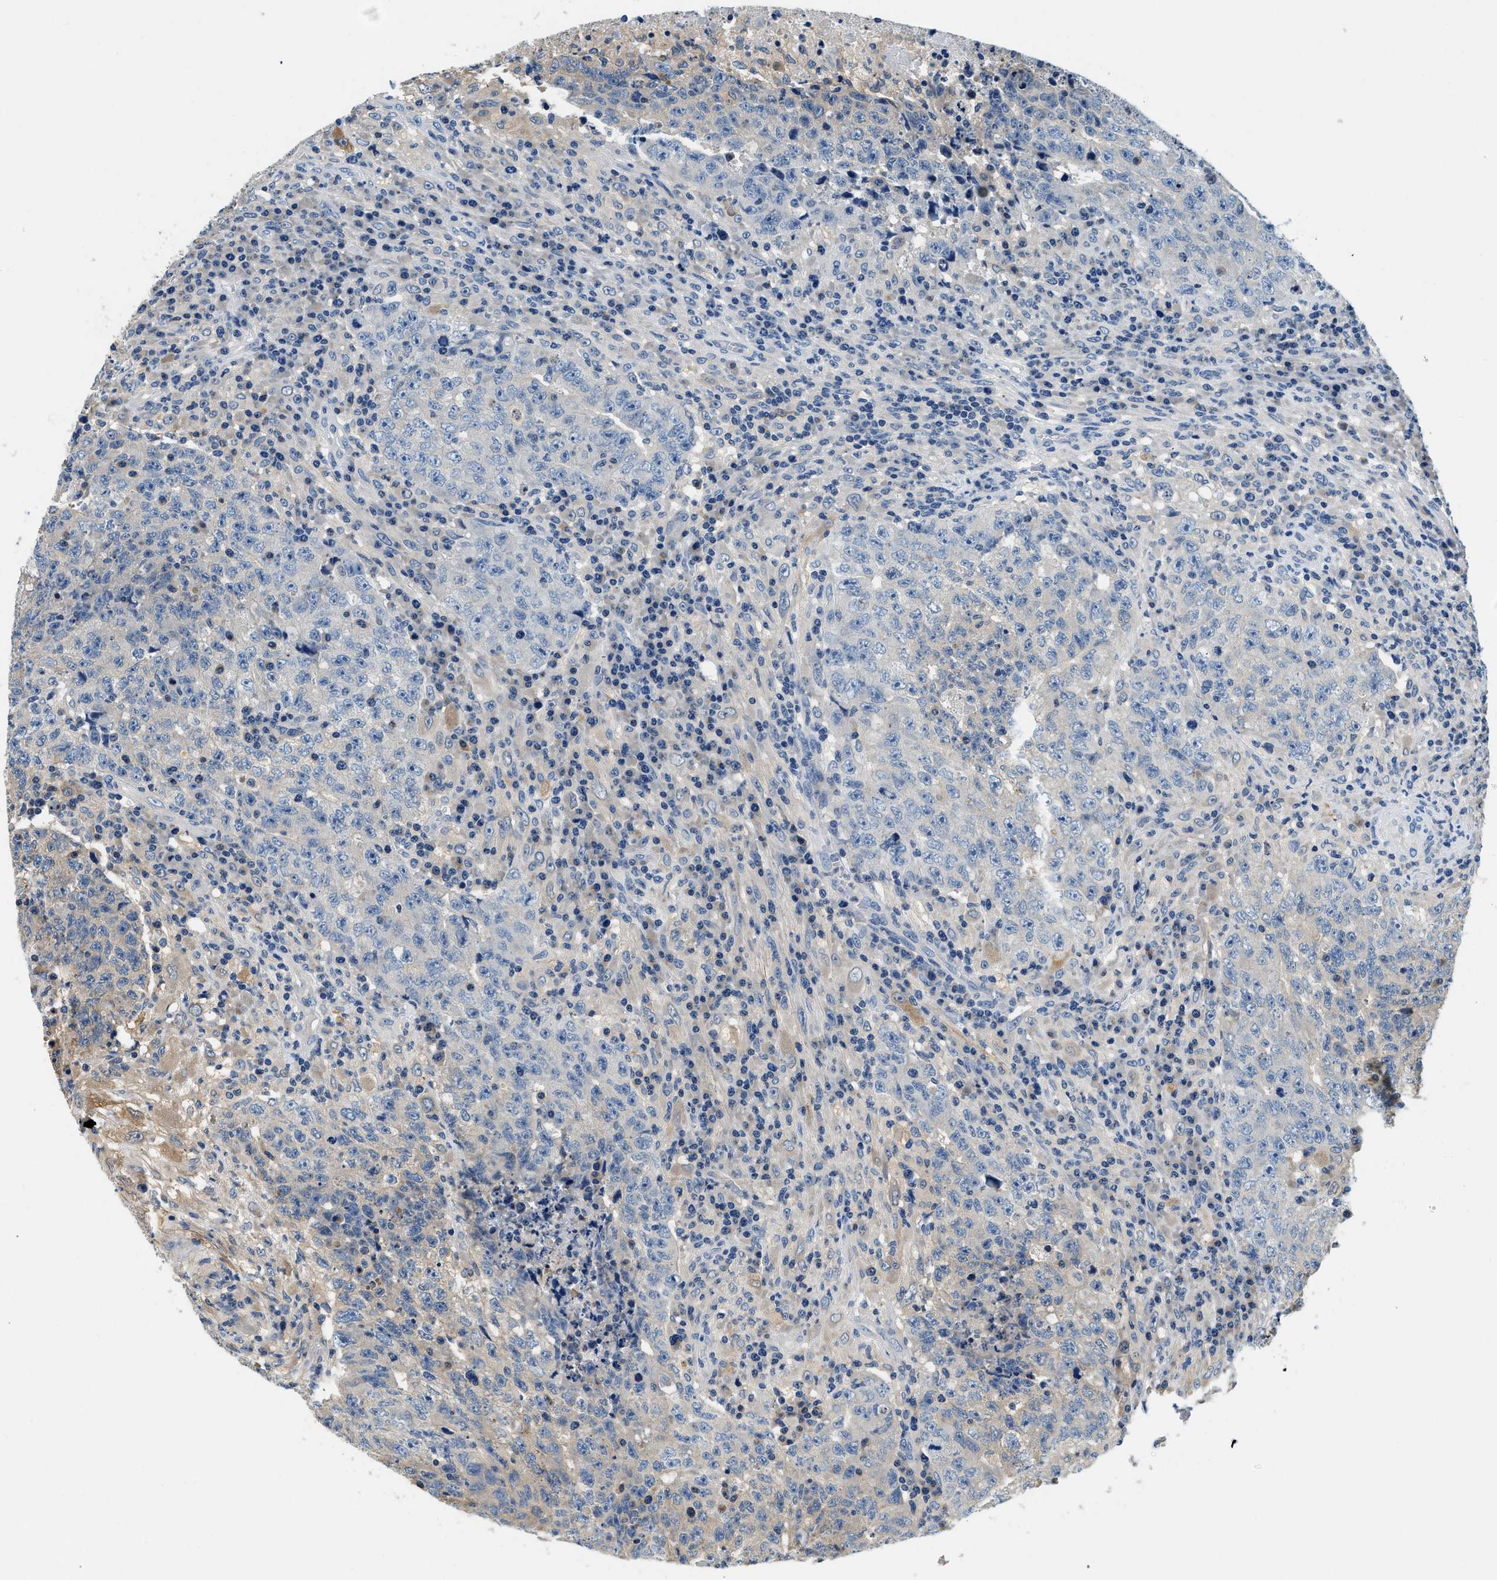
{"staining": {"intensity": "negative", "quantity": "none", "location": "none"}, "tissue": "testis cancer", "cell_type": "Tumor cells", "image_type": "cancer", "snomed": [{"axis": "morphology", "description": "Necrosis, NOS"}, {"axis": "morphology", "description": "Carcinoma, Embryonal, NOS"}, {"axis": "topography", "description": "Testis"}], "caption": "The photomicrograph shows no staining of tumor cells in embryonal carcinoma (testis). (DAB IHC, high magnification).", "gene": "SLC35E1", "patient": {"sex": "male", "age": 19}}